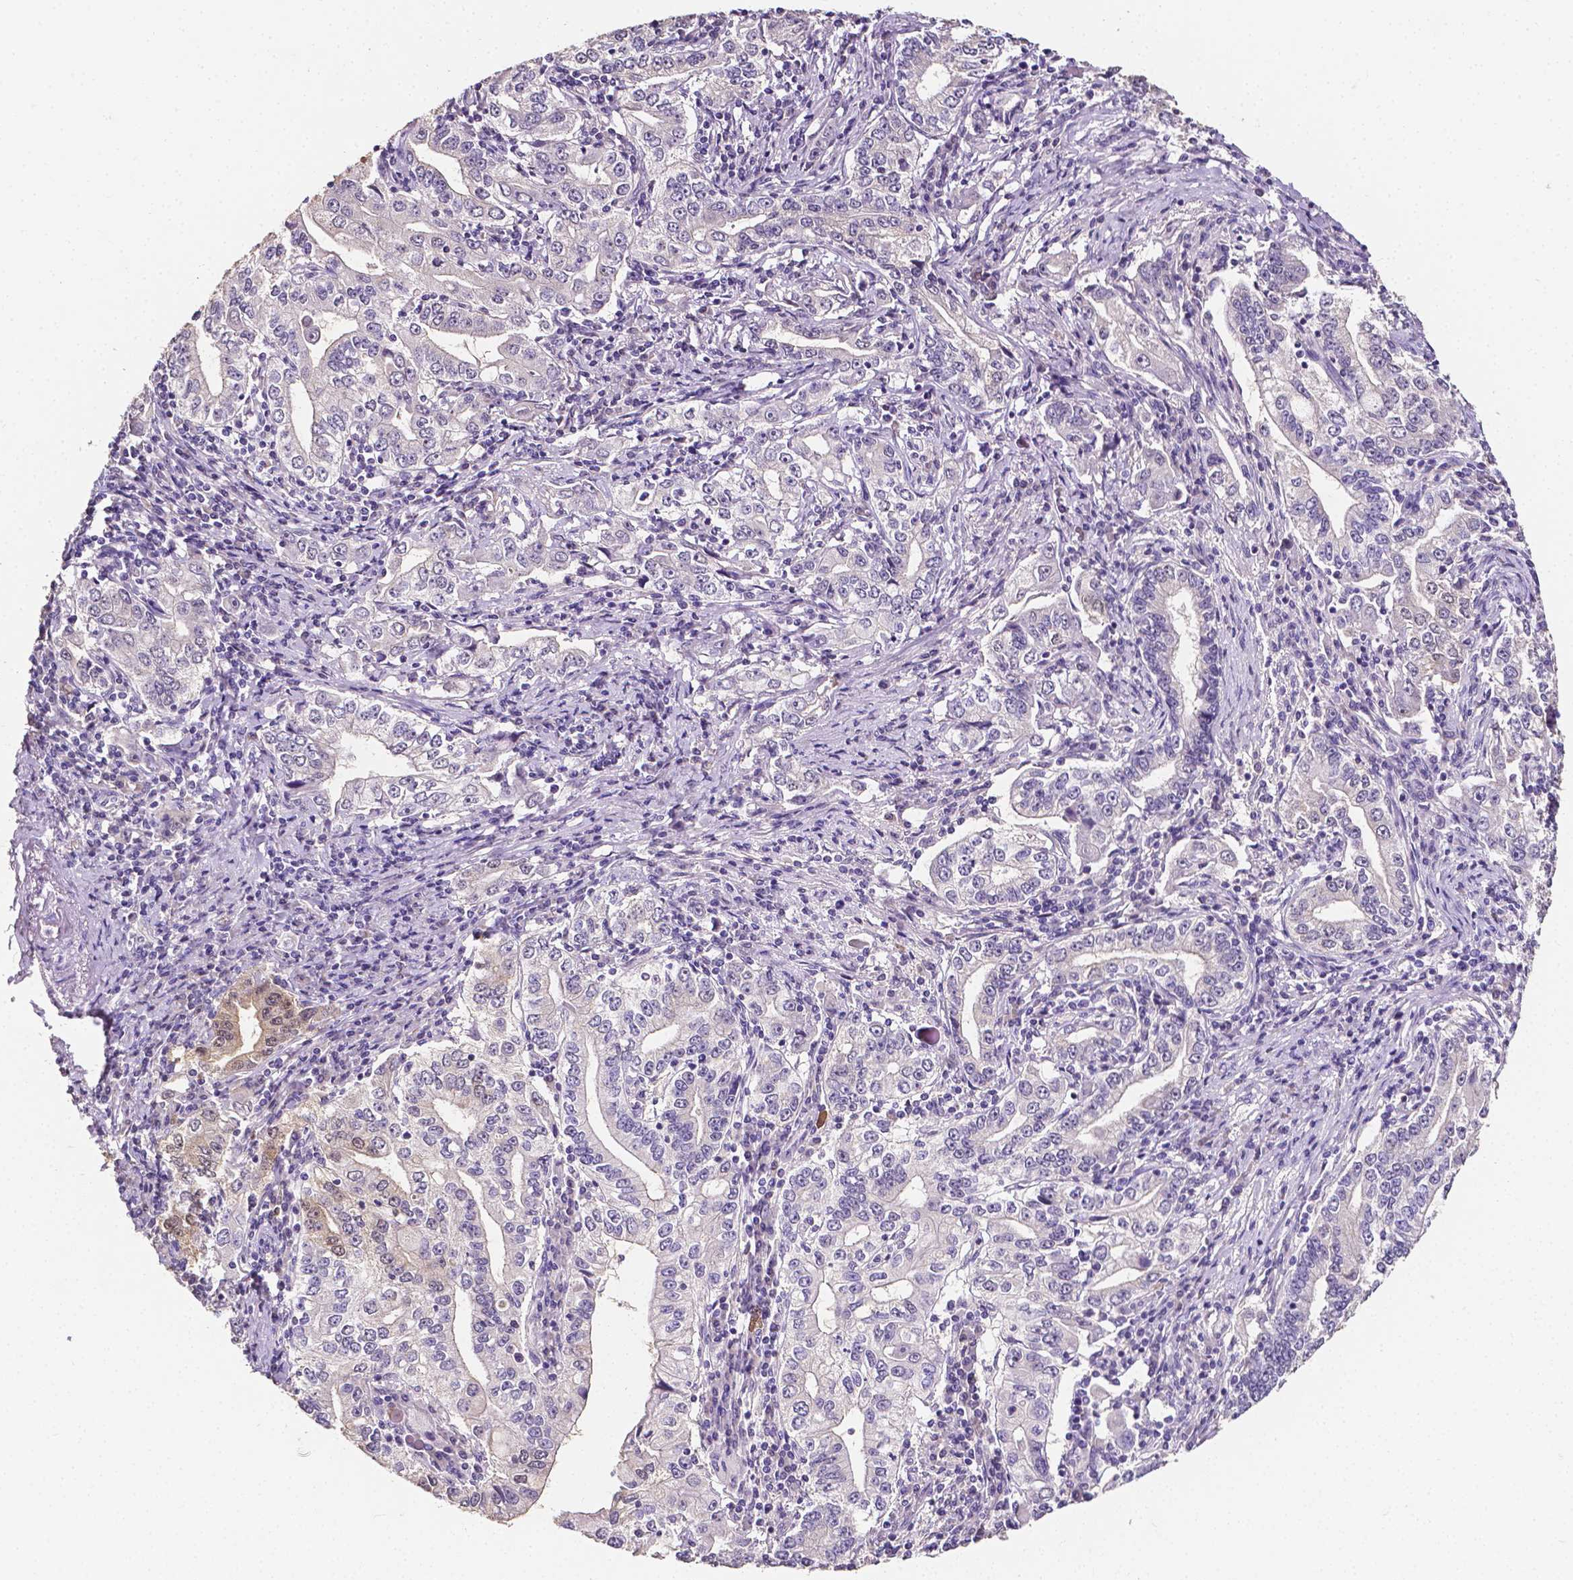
{"staining": {"intensity": "negative", "quantity": "none", "location": "none"}, "tissue": "stomach cancer", "cell_type": "Tumor cells", "image_type": "cancer", "snomed": [{"axis": "morphology", "description": "Adenocarcinoma, NOS"}, {"axis": "topography", "description": "Stomach, lower"}], "caption": "Tumor cells show no significant positivity in stomach cancer.", "gene": "PSAT1", "patient": {"sex": "female", "age": 72}}